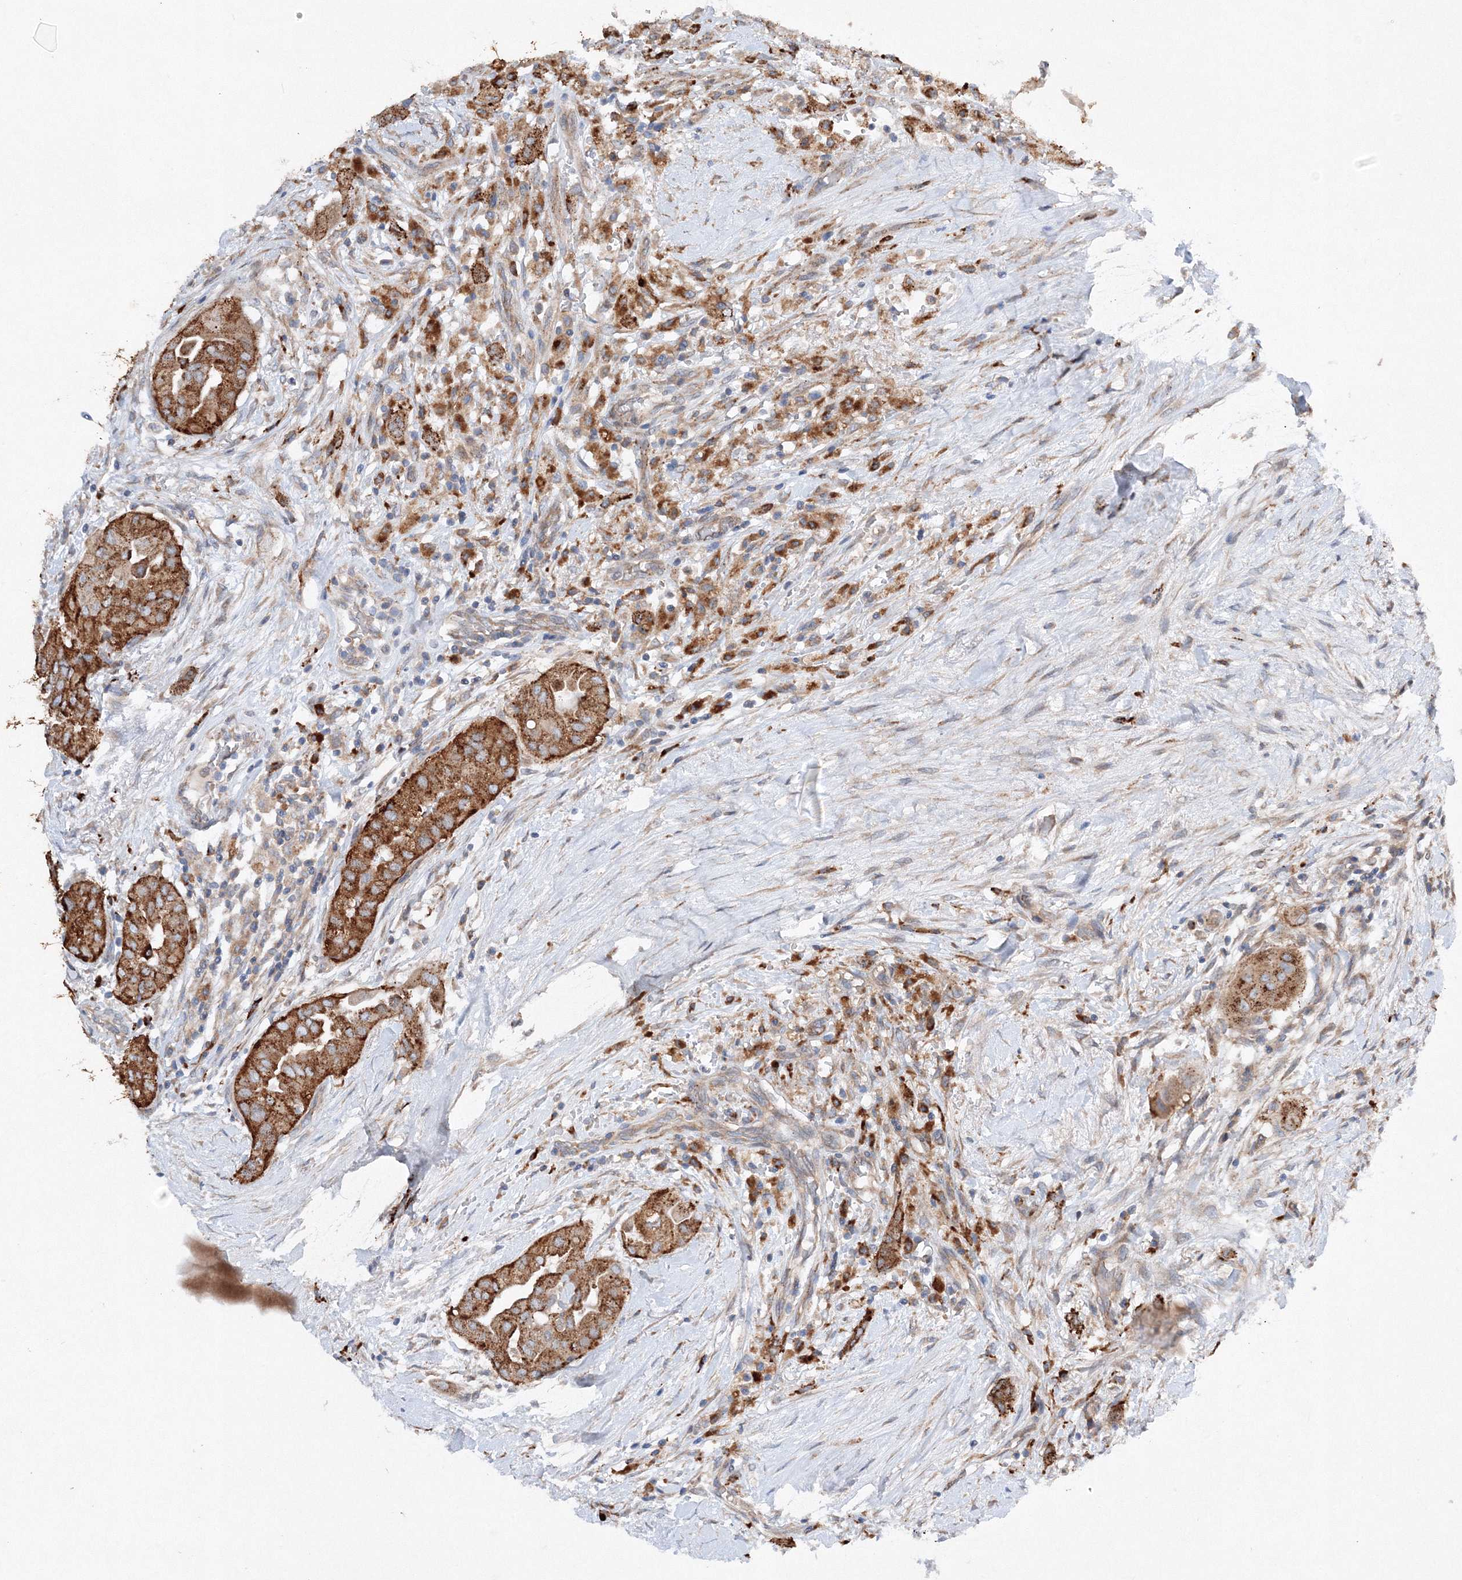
{"staining": {"intensity": "strong", "quantity": ">75%", "location": "cytoplasmic/membranous"}, "tissue": "thyroid cancer", "cell_type": "Tumor cells", "image_type": "cancer", "snomed": [{"axis": "morphology", "description": "Papillary adenocarcinoma, NOS"}, {"axis": "topography", "description": "Thyroid gland"}], "caption": "Immunohistochemical staining of human papillary adenocarcinoma (thyroid) displays high levels of strong cytoplasmic/membranous staining in about >75% of tumor cells.", "gene": "SLC36A1", "patient": {"sex": "female", "age": 59}}